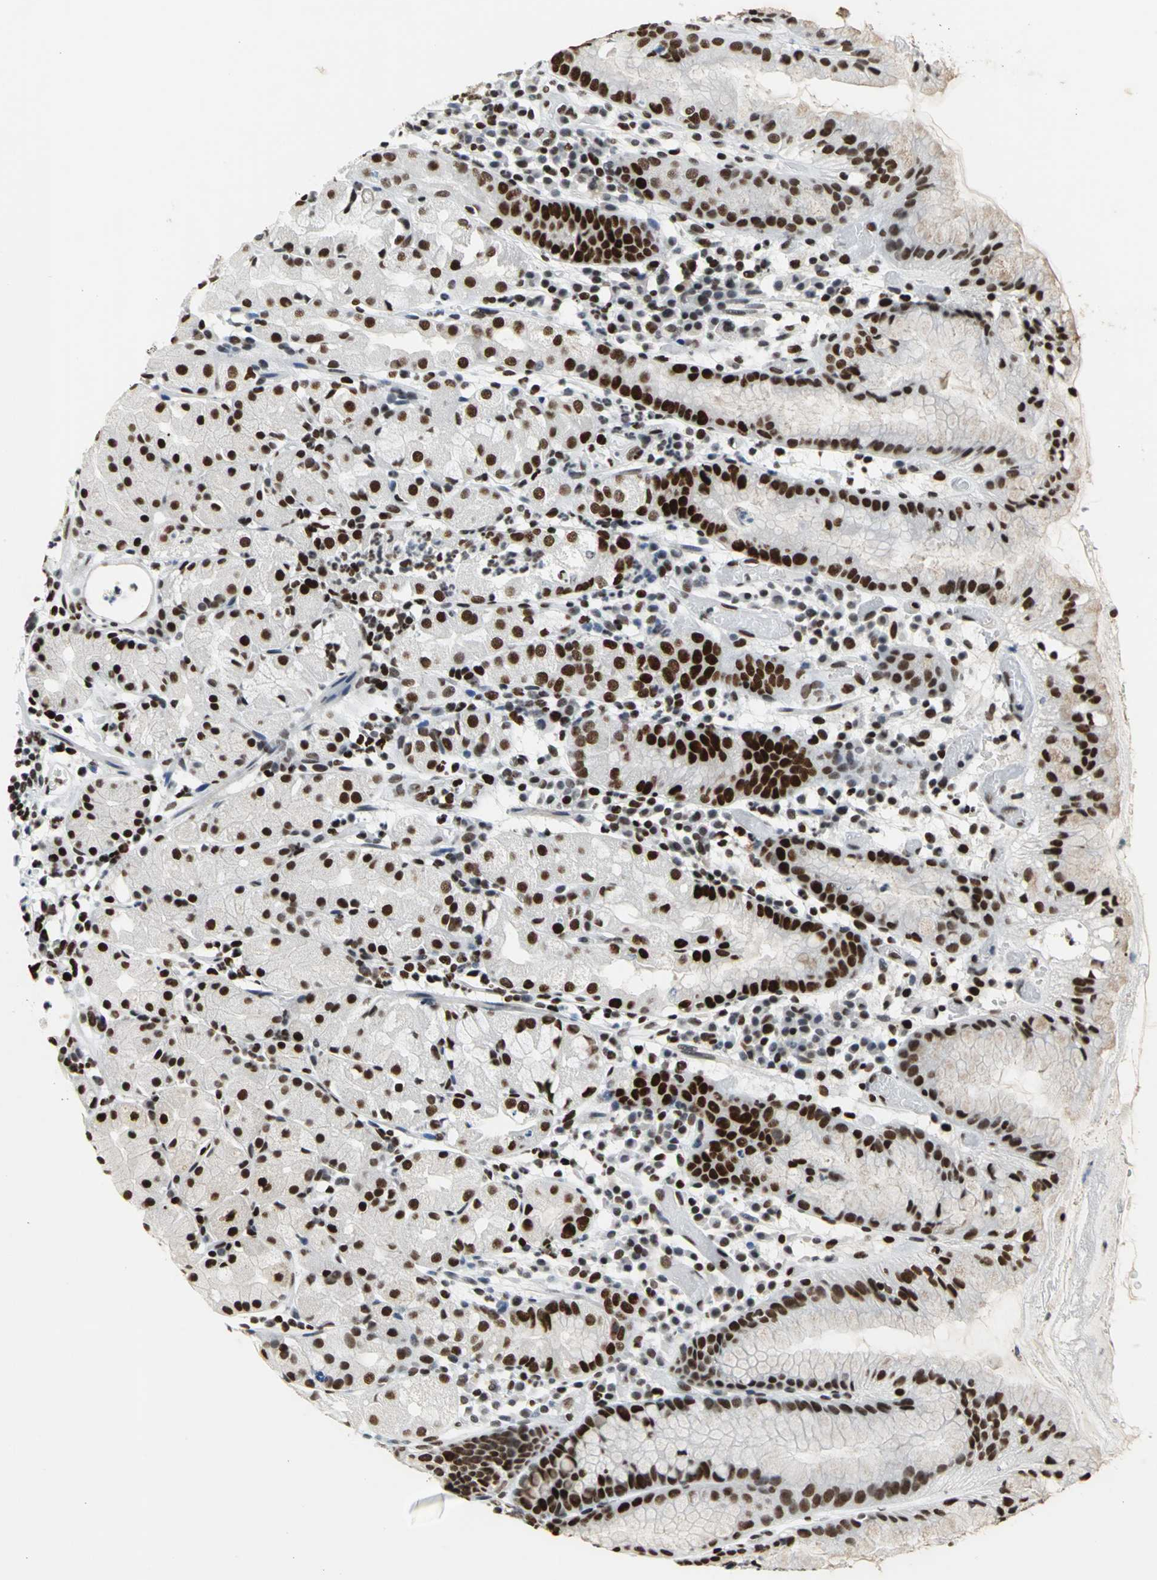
{"staining": {"intensity": "strong", "quantity": ">75%", "location": "nuclear"}, "tissue": "stomach", "cell_type": "Glandular cells", "image_type": "normal", "snomed": [{"axis": "morphology", "description": "Normal tissue, NOS"}, {"axis": "topography", "description": "Stomach"}, {"axis": "topography", "description": "Stomach, lower"}], "caption": "DAB (3,3'-diaminobenzidine) immunohistochemical staining of unremarkable human stomach reveals strong nuclear protein positivity in approximately >75% of glandular cells.", "gene": "HNRNPD", "patient": {"sex": "female", "age": 75}}